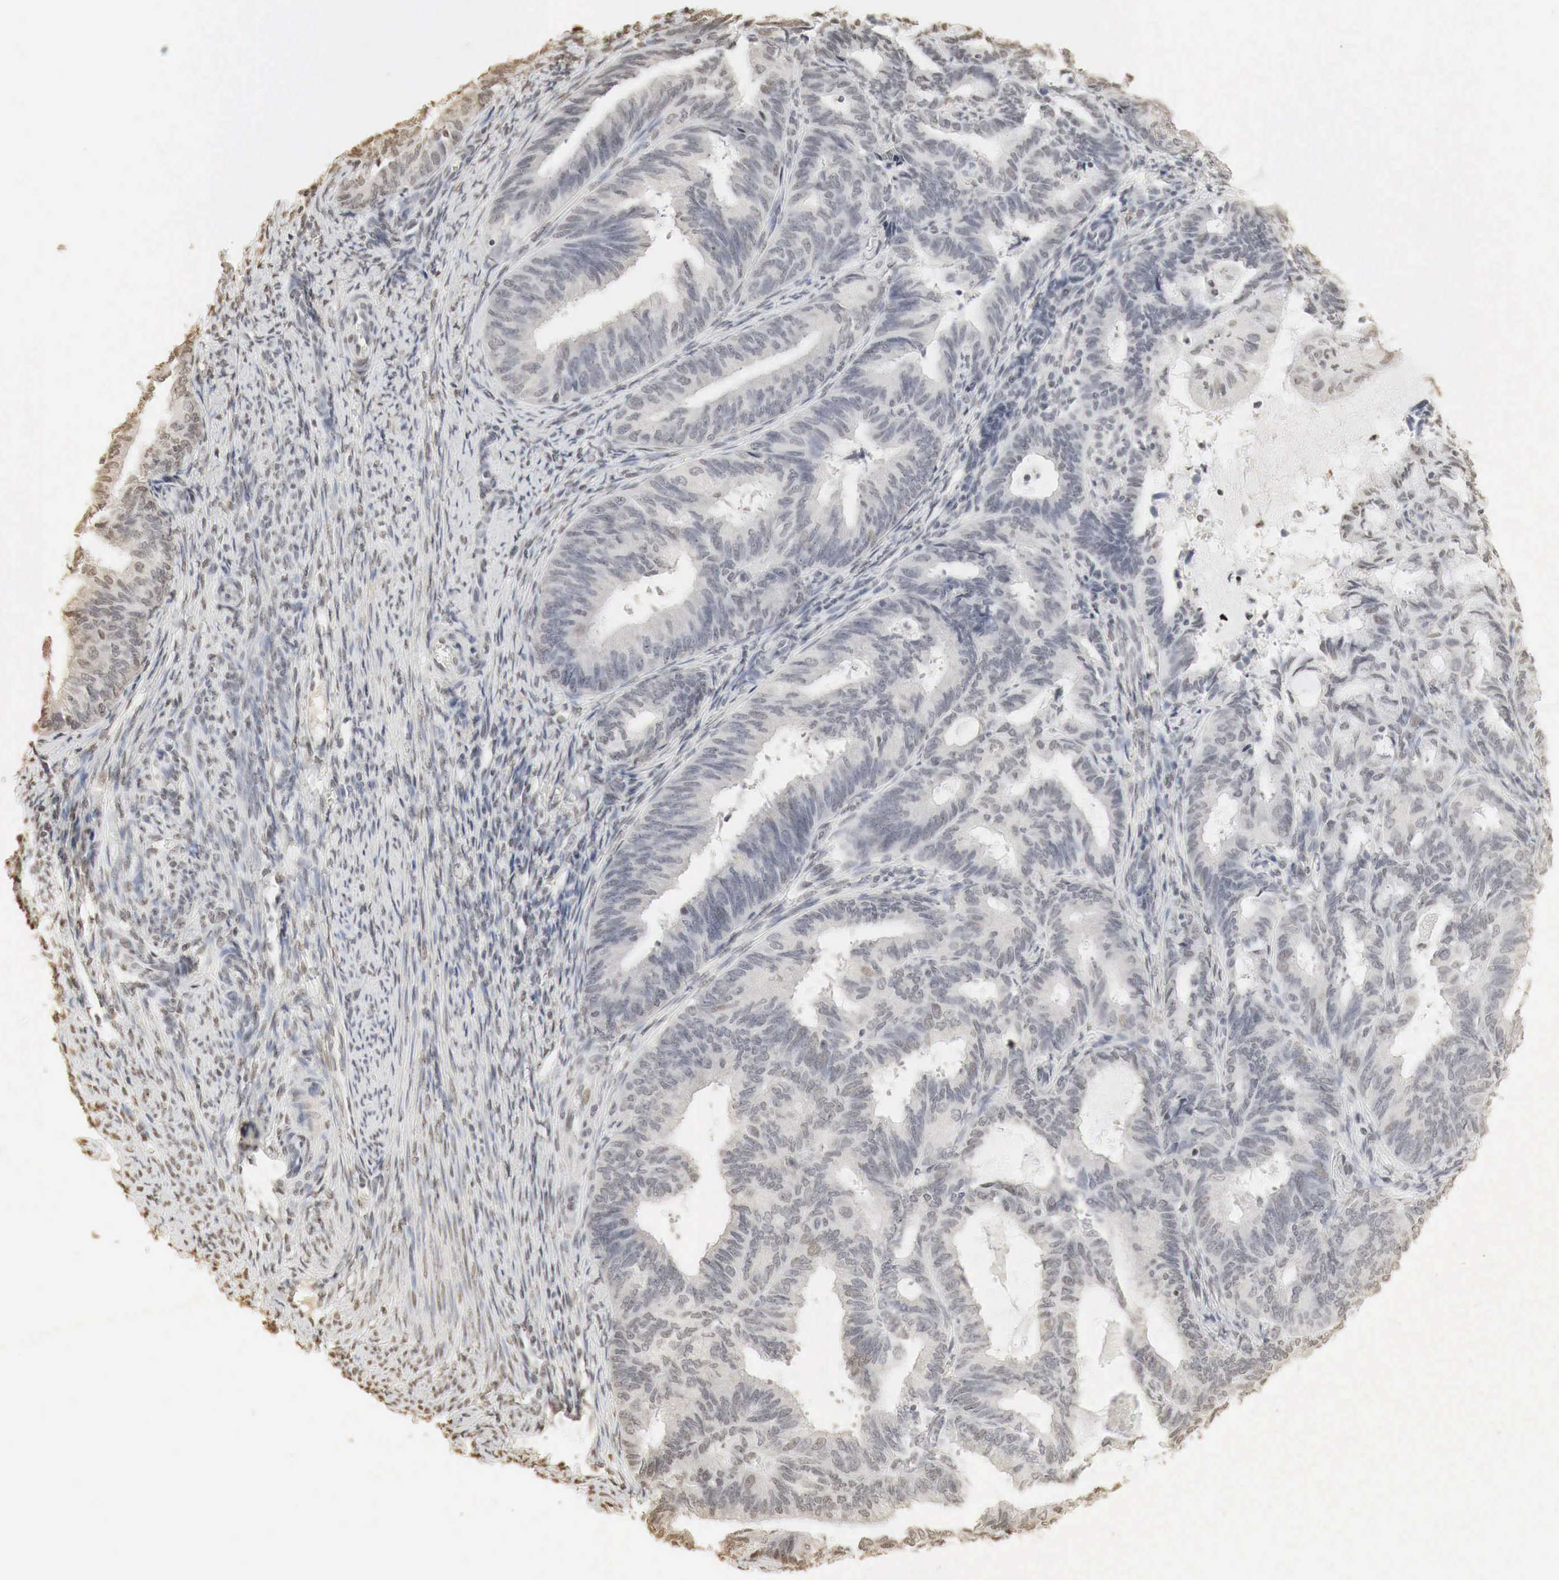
{"staining": {"intensity": "negative", "quantity": "none", "location": "none"}, "tissue": "endometrial cancer", "cell_type": "Tumor cells", "image_type": "cancer", "snomed": [{"axis": "morphology", "description": "Adenocarcinoma, NOS"}, {"axis": "topography", "description": "Endometrium"}], "caption": "A micrograph of endometrial cancer stained for a protein displays no brown staining in tumor cells.", "gene": "ERBB4", "patient": {"sex": "female", "age": 63}}